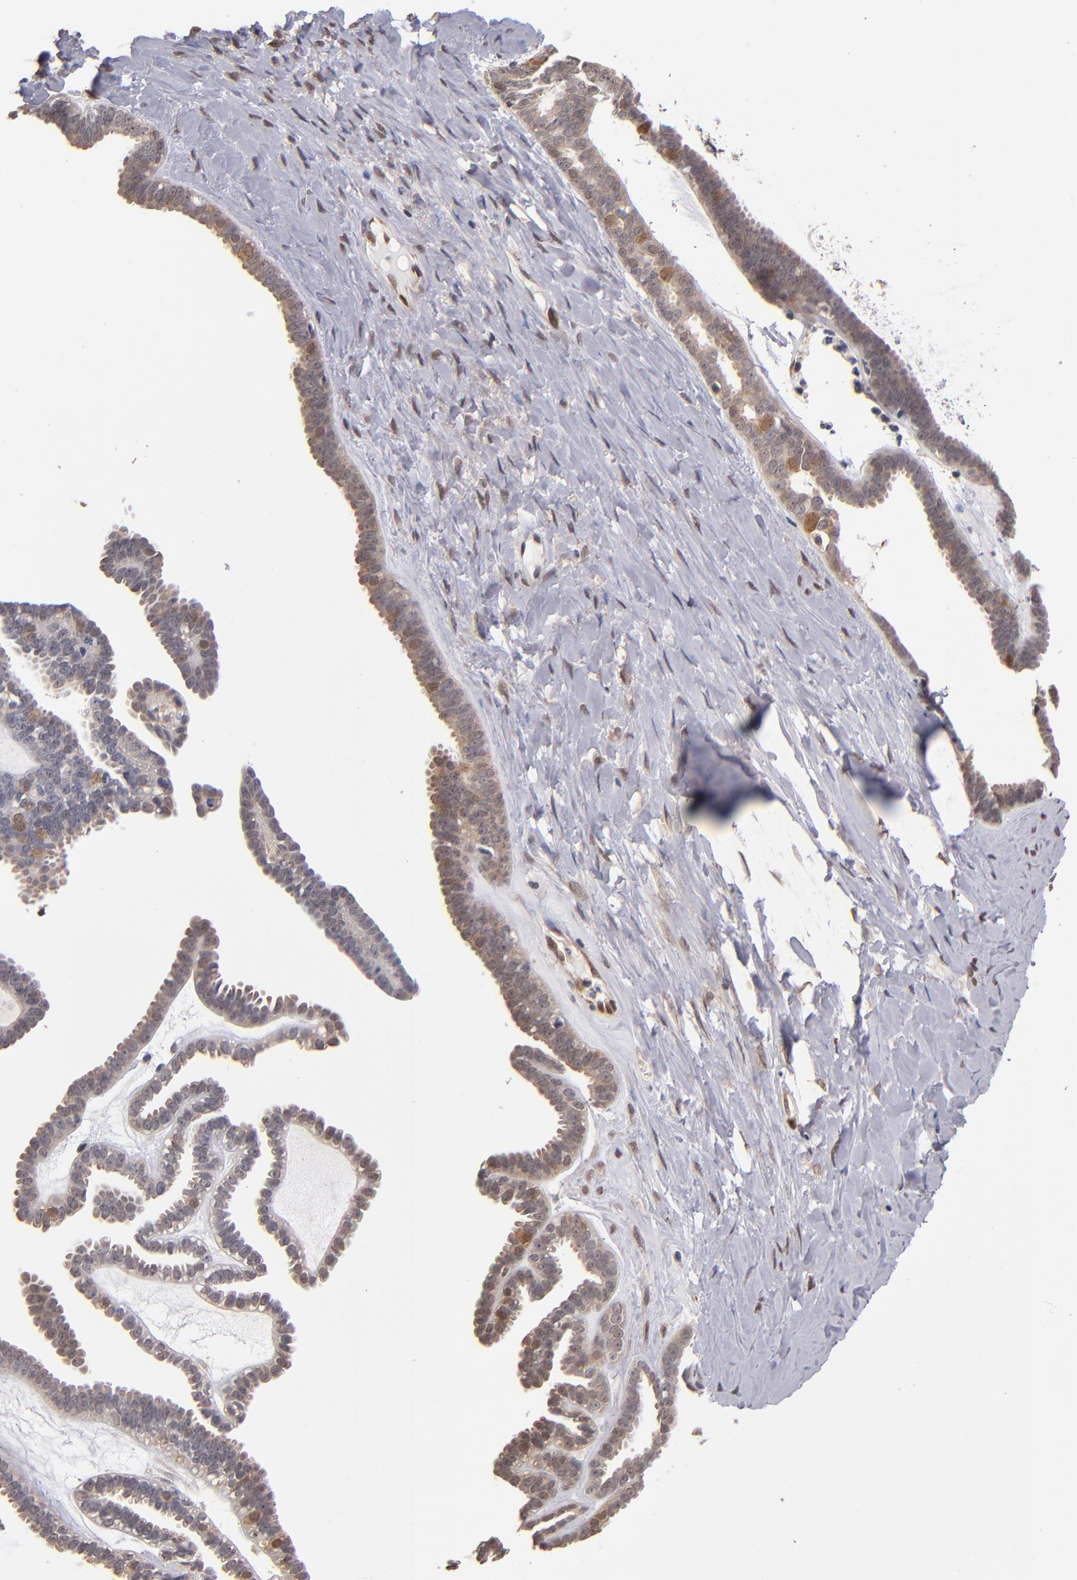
{"staining": {"intensity": "weak", "quantity": "25%-75%", "location": "cytoplasmic/membranous,nuclear"}, "tissue": "ovarian cancer", "cell_type": "Tumor cells", "image_type": "cancer", "snomed": [{"axis": "morphology", "description": "Cystadenocarcinoma, serous, NOS"}, {"axis": "topography", "description": "Ovary"}], "caption": "A histopathology image of human ovarian cancer stained for a protein reveals weak cytoplasmic/membranous and nuclear brown staining in tumor cells.", "gene": "PSMD10", "patient": {"sex": "female", "age": 71}}